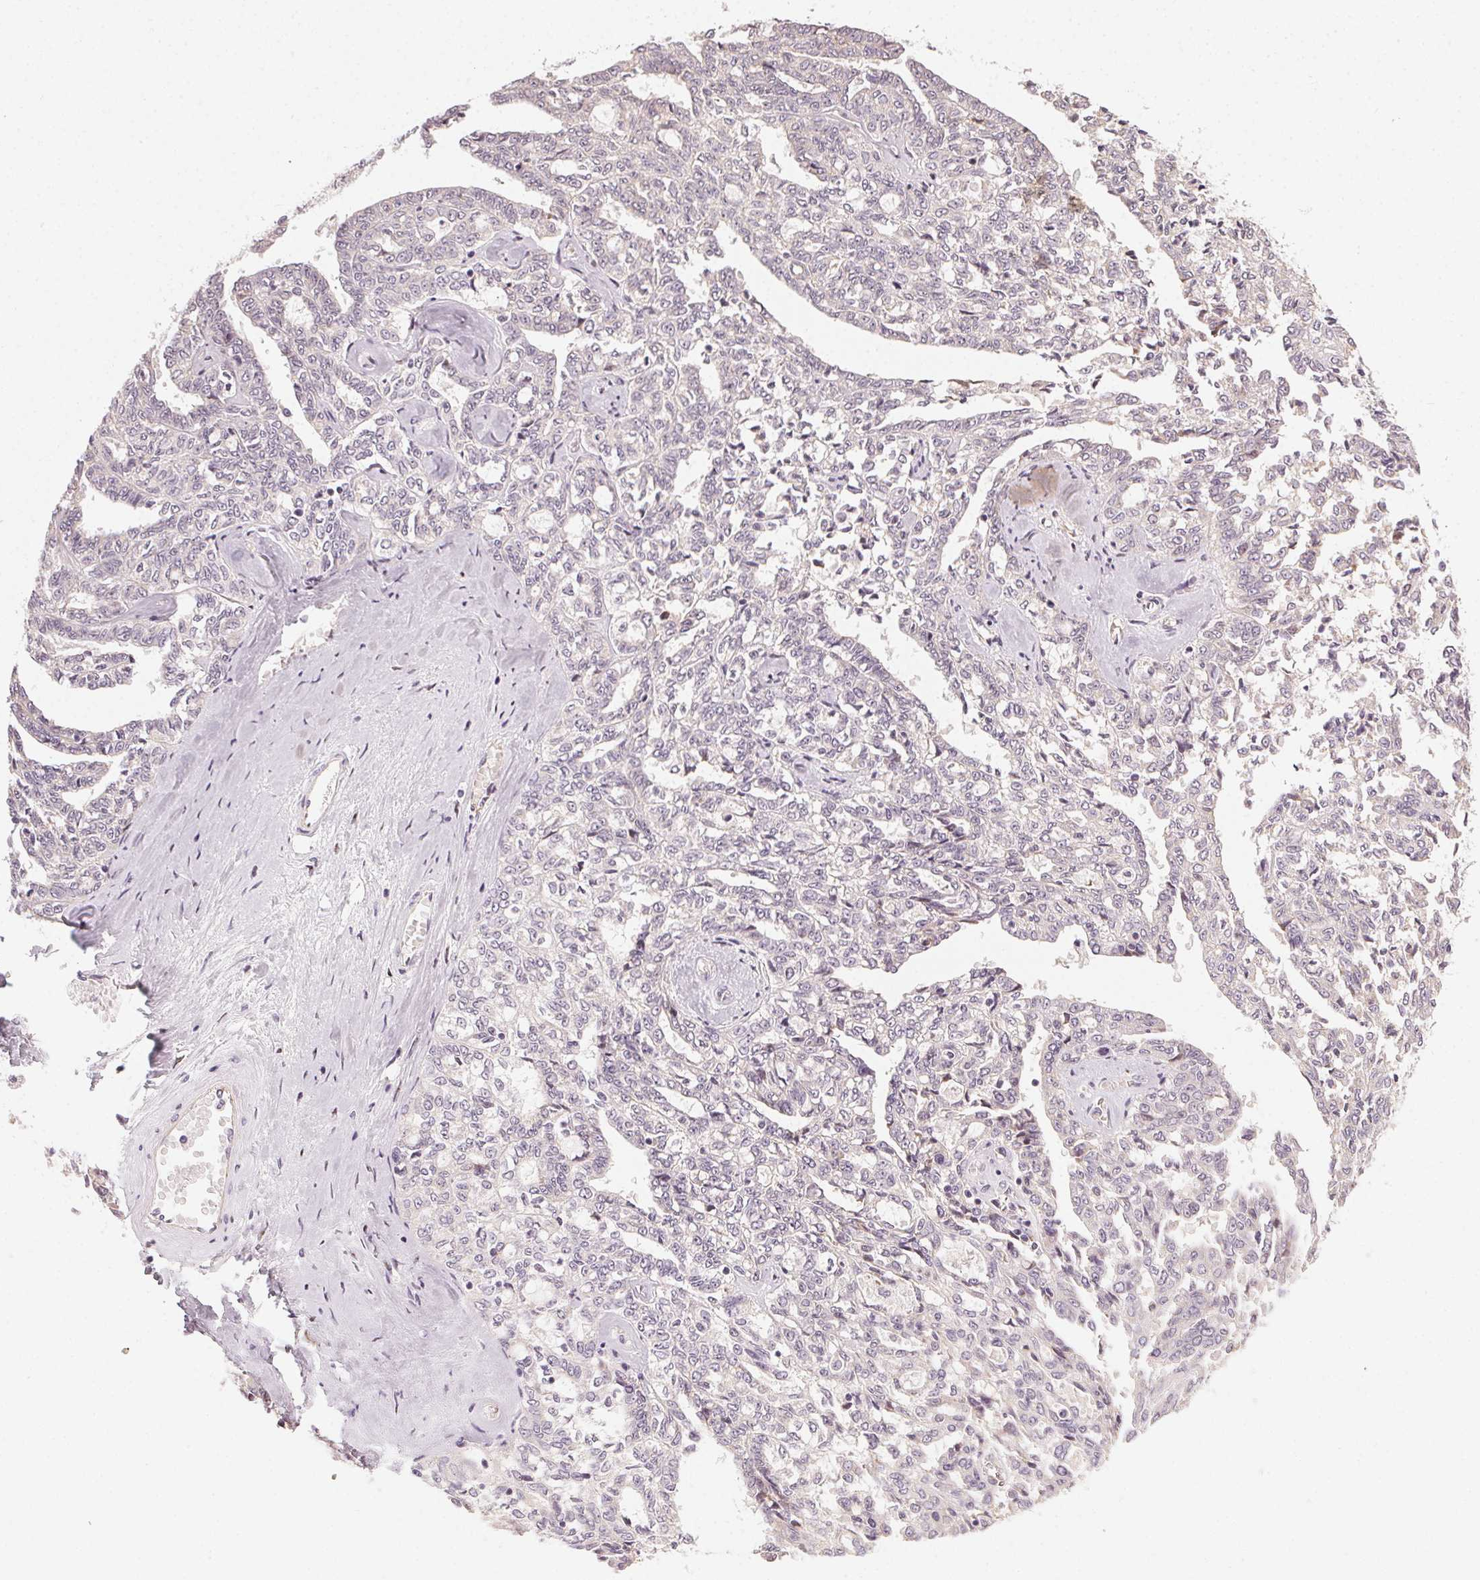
{"staining": {"intensity": "negative", "quantity": "none", "location": "none"}, "tissue": "ovarian cancer", "cell_type": "Tumor cells", "image_type": "cancer", "snomed": [{"axis": "morphology", "description": "Cystadenocarcinoma, serous, NOS"}, {"axis": "topography", "description": "Ovary"}], "caption": "This histopathology image is of ovarian serous cystadenocarcinoma stained with immunohistochemistry (IHC) to label a protein in brown with the nuclei are counter-stained blue. There is no positivity in tumor cells. Nuclei are stained in blue.", "gene": "NCOA4", "patient": {"sex": "female", "age": 71}}